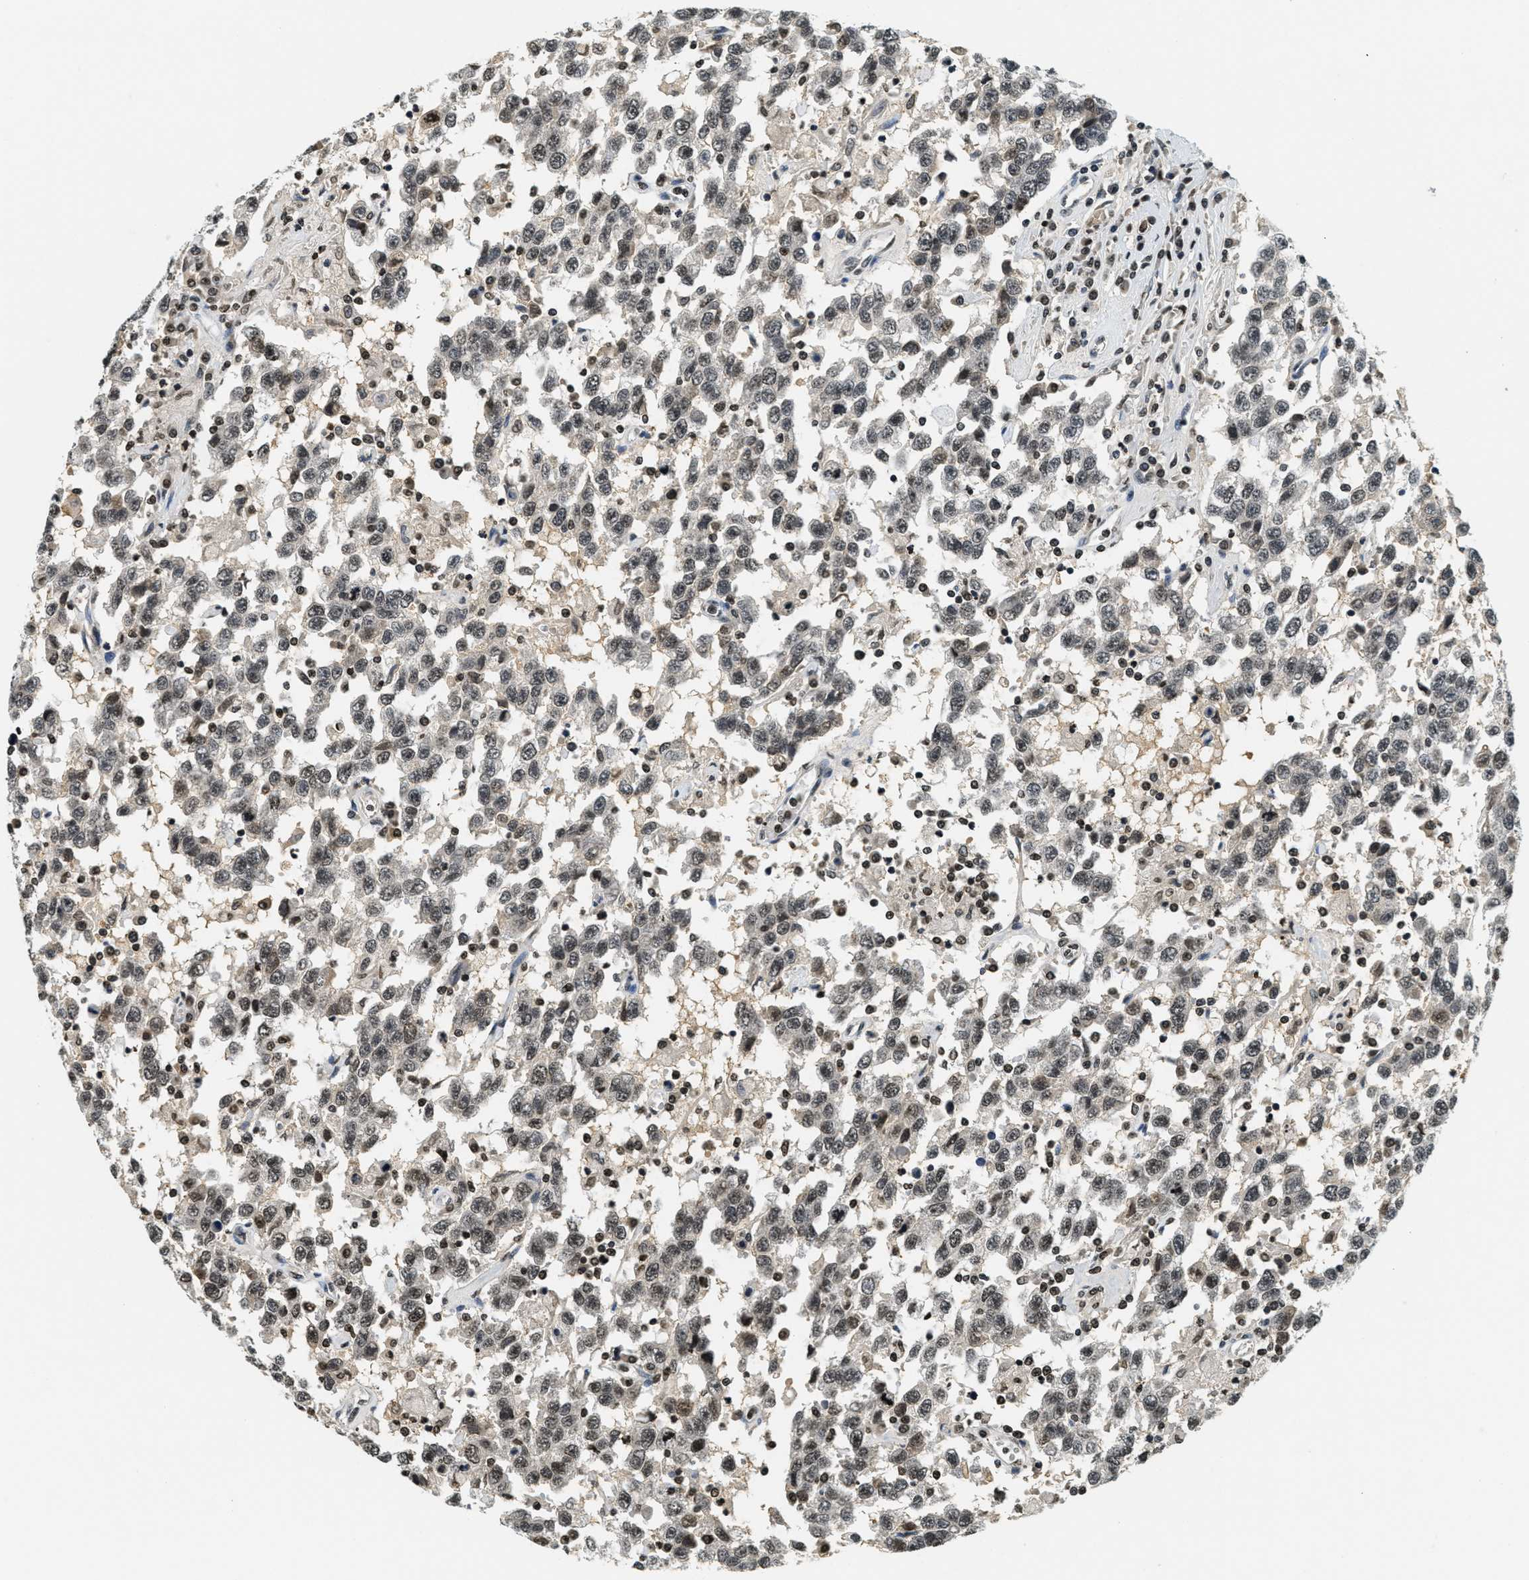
{"staining": {"intensity": "moderate", "quantity": ">75%", "location": "nuclear"}, "tissue": "testis cancer", "cell_type": "Tumor cells", "image_type": "cancer", "snomed": [{"axis": "morphology", "description": "Seminoma, NOS"}, {"axis": "topography", "description": "Testis"}], "caption": "Moderate nuclear staining is seen in approximately >75% of tumor cells in testis cancer. (Stains: DAB in brown, nuclei in blue, Microscopy: brightfield microscopy at high magnification).", "gene": "LDB2", "patient": {"sex": "male", "age": 41}}